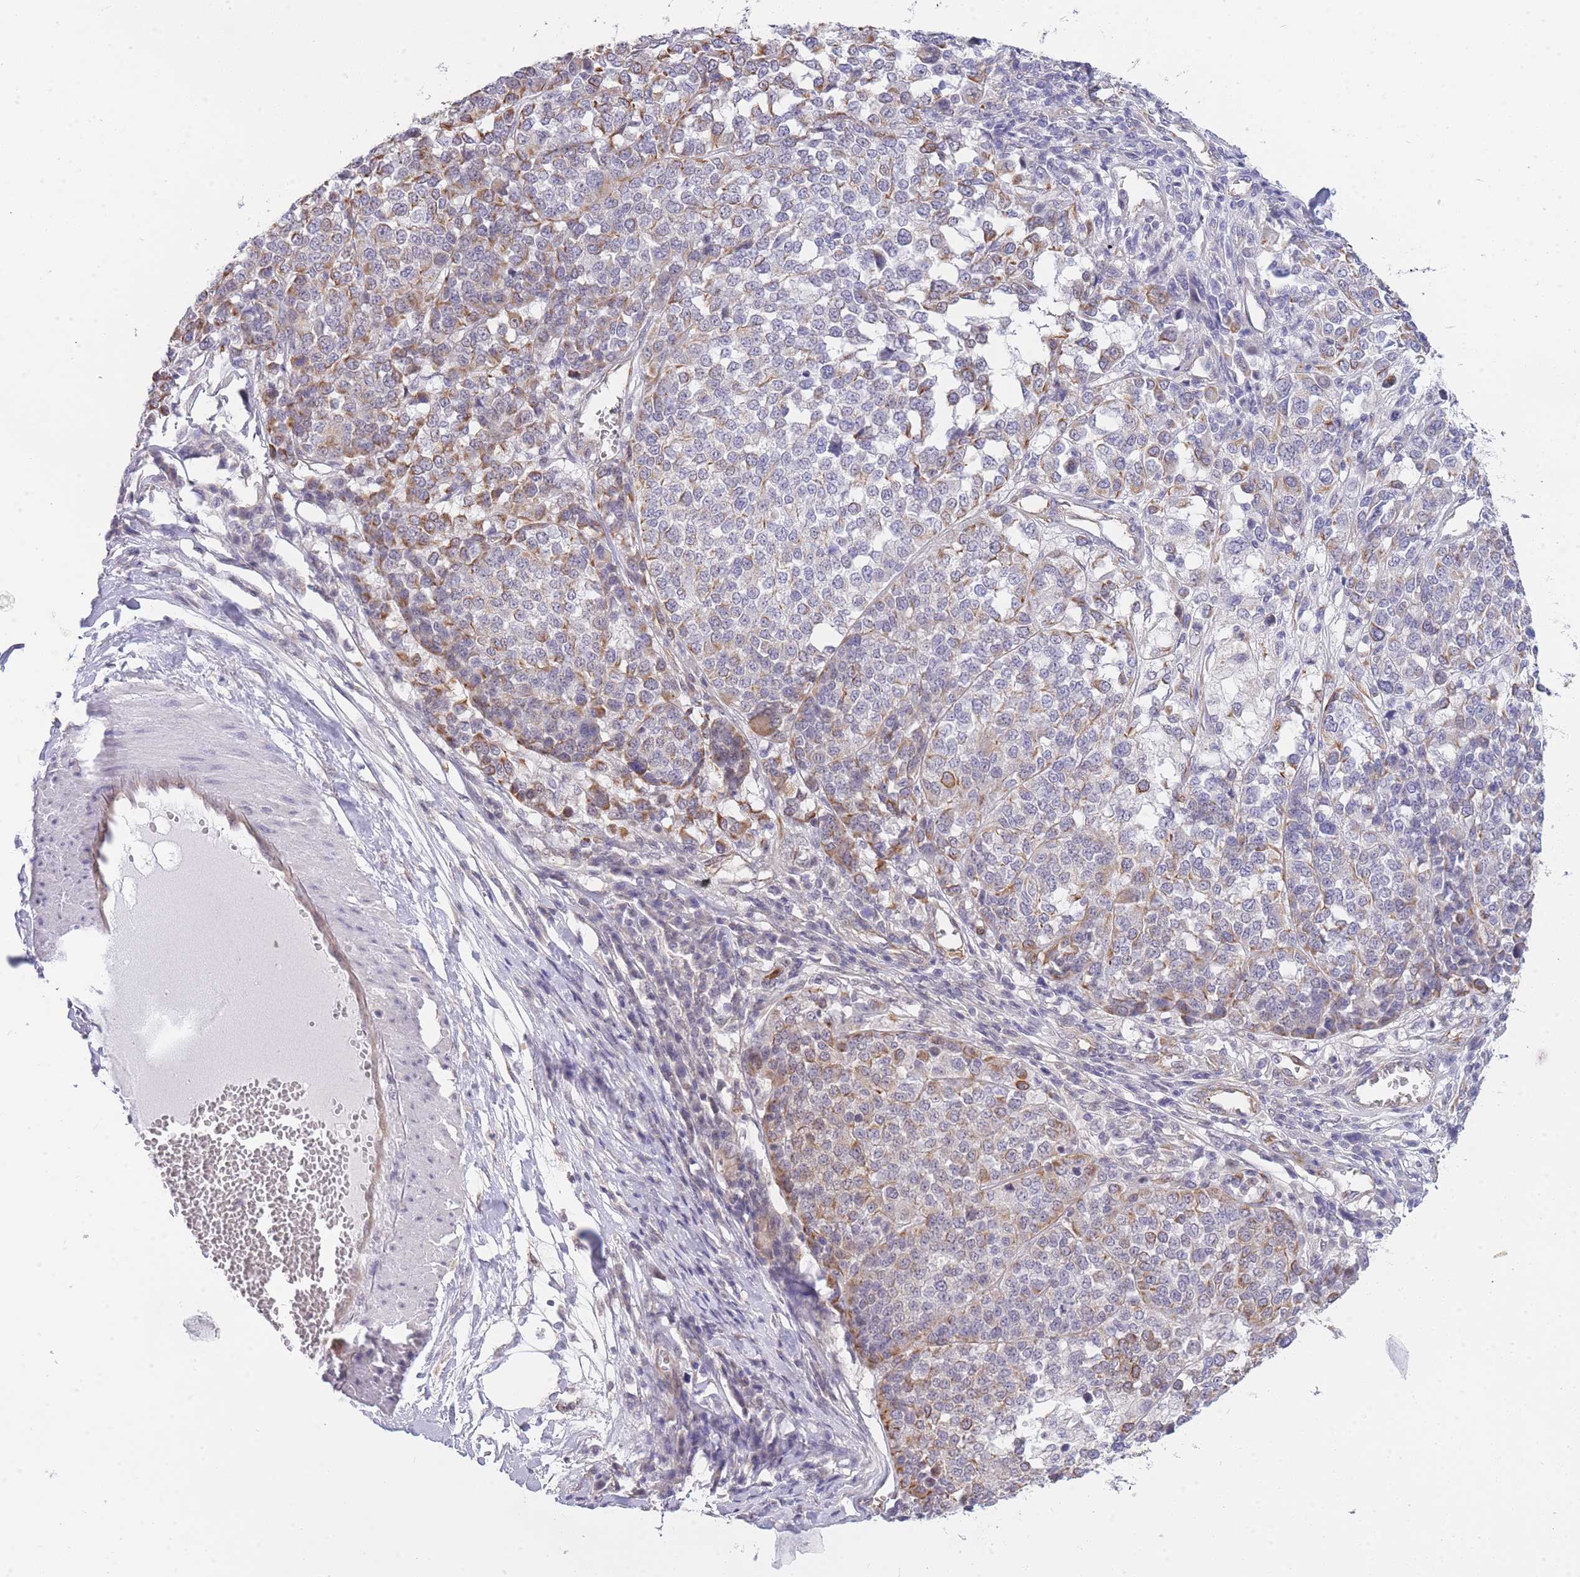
{"staining": {"intensity": "weak", "quantity": "<25%", "location": "cytoplasmic/membranous"}, "tissue": "melanoma", "cell_type": "Tumor cells", "image_type": "cancer", "snomed": [{"axis": "morphology", "description": "Malignant melanoma, Metastatic site"}, {"axis": "topography", "description": "Lymph node"}], "caption": "Immunohistochemical staining of human malignant melanoma (metastatic site) displays no significant positivity in tumor cells.", "gene": "C19orf25", "patient": {"sex": "male", "age": 44}}